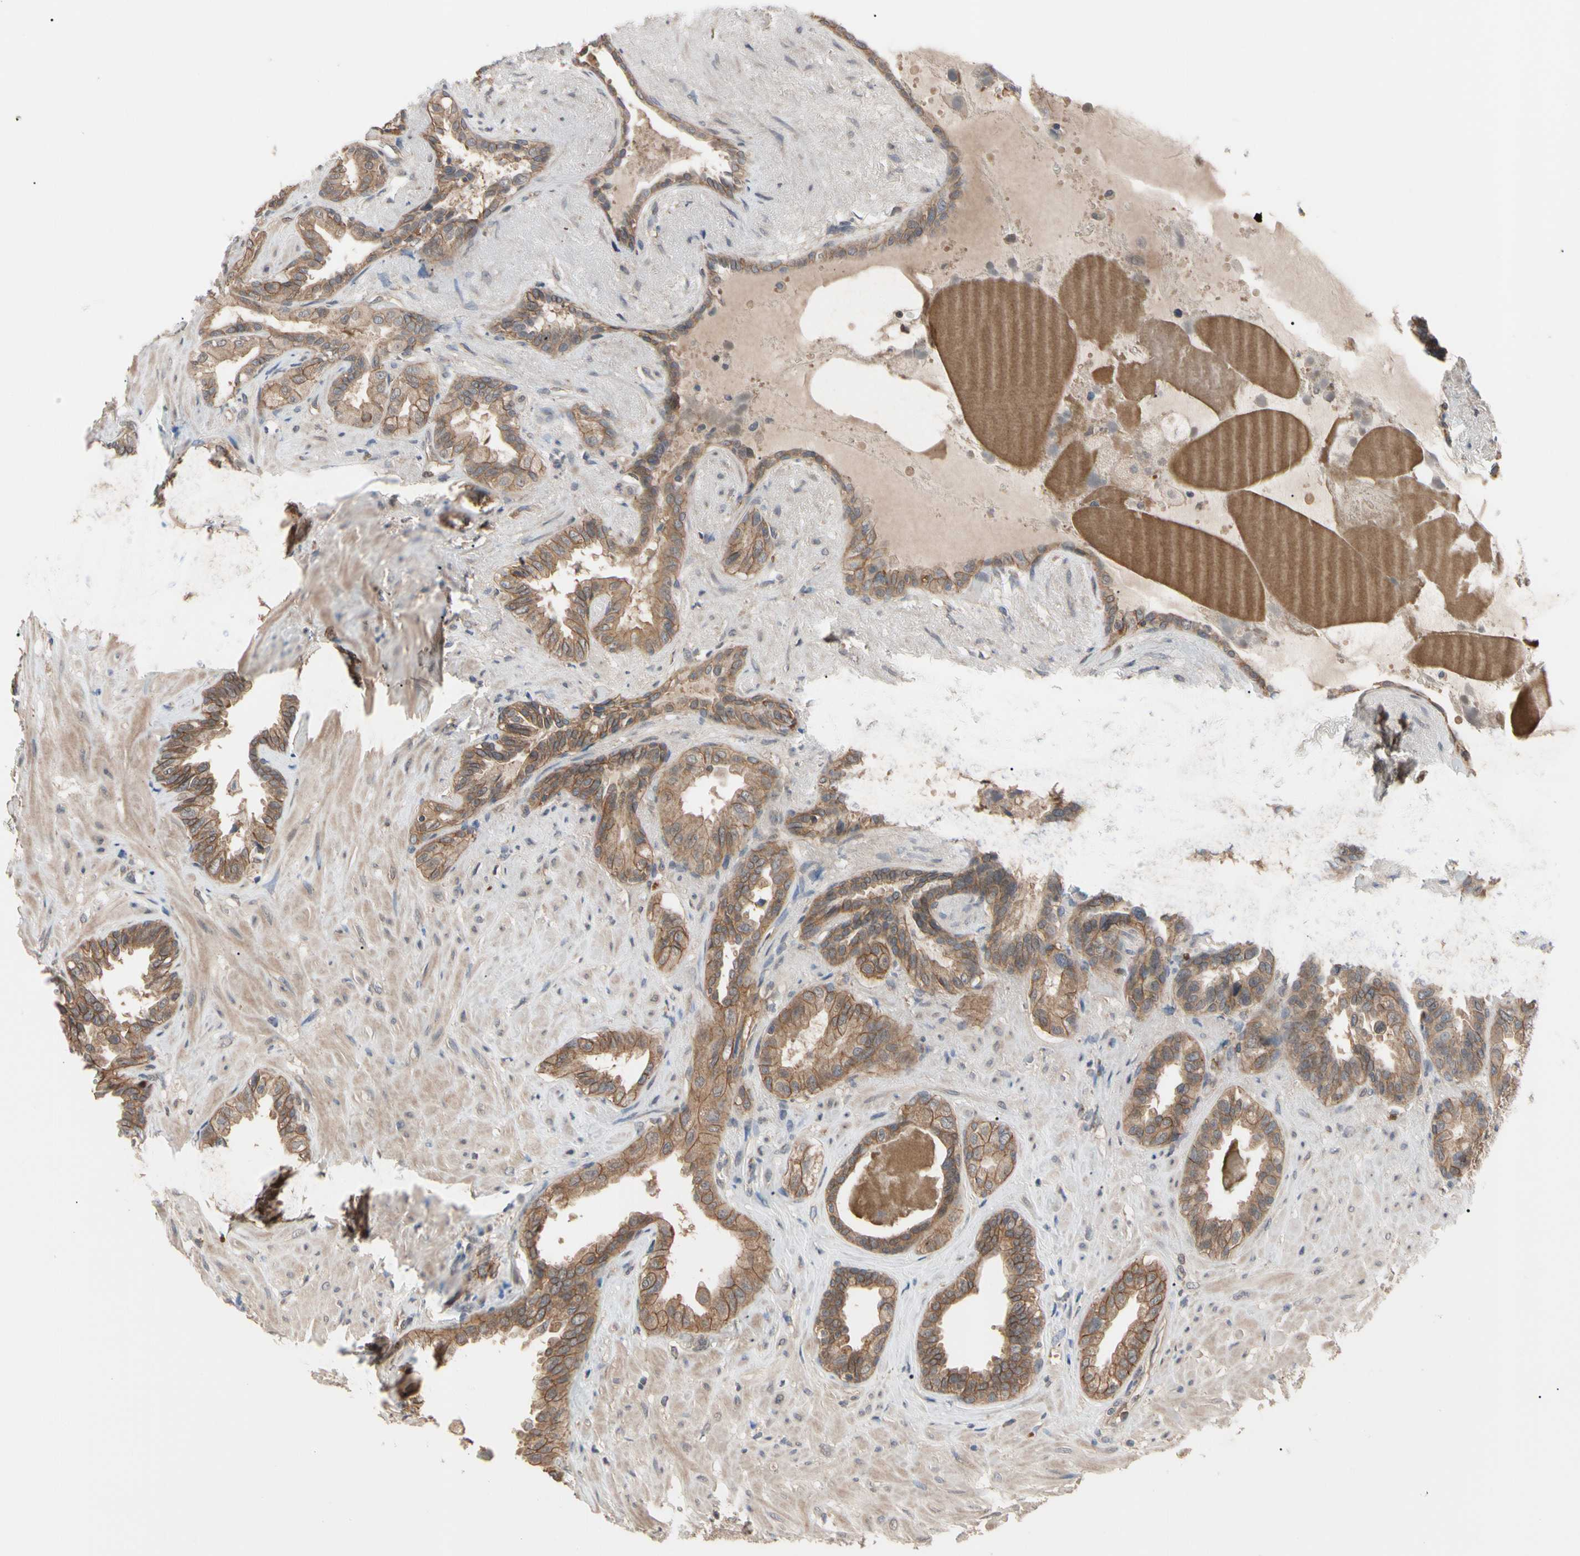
{"staining": {"intensity": "moderate", "quantity": ">75%", "location": "cytoplasmic/membranous"}, "tissue": "seminal vesicle", "cell_type": "Glandular cells", "image_type": "normal", "snomed": [{"axis": "morphology", "description": "Normal tissue, NOS"}, {"axis": "topography", "description": "Seminal veicle"}], "caption": "High-magnification brightfield microscopy of unremarkable seminal vesicle stained with DAB (brown) and counterstained with hematoxylin (blue). glandular cells exhibit moderate cytoplasmic/membranous staining is appreciated in about>75% of cells. (DAB IHC with brightfield microscopy, high magnification).", "gene": "DPP8", "patient": {"sex": "male", "age": 61}}